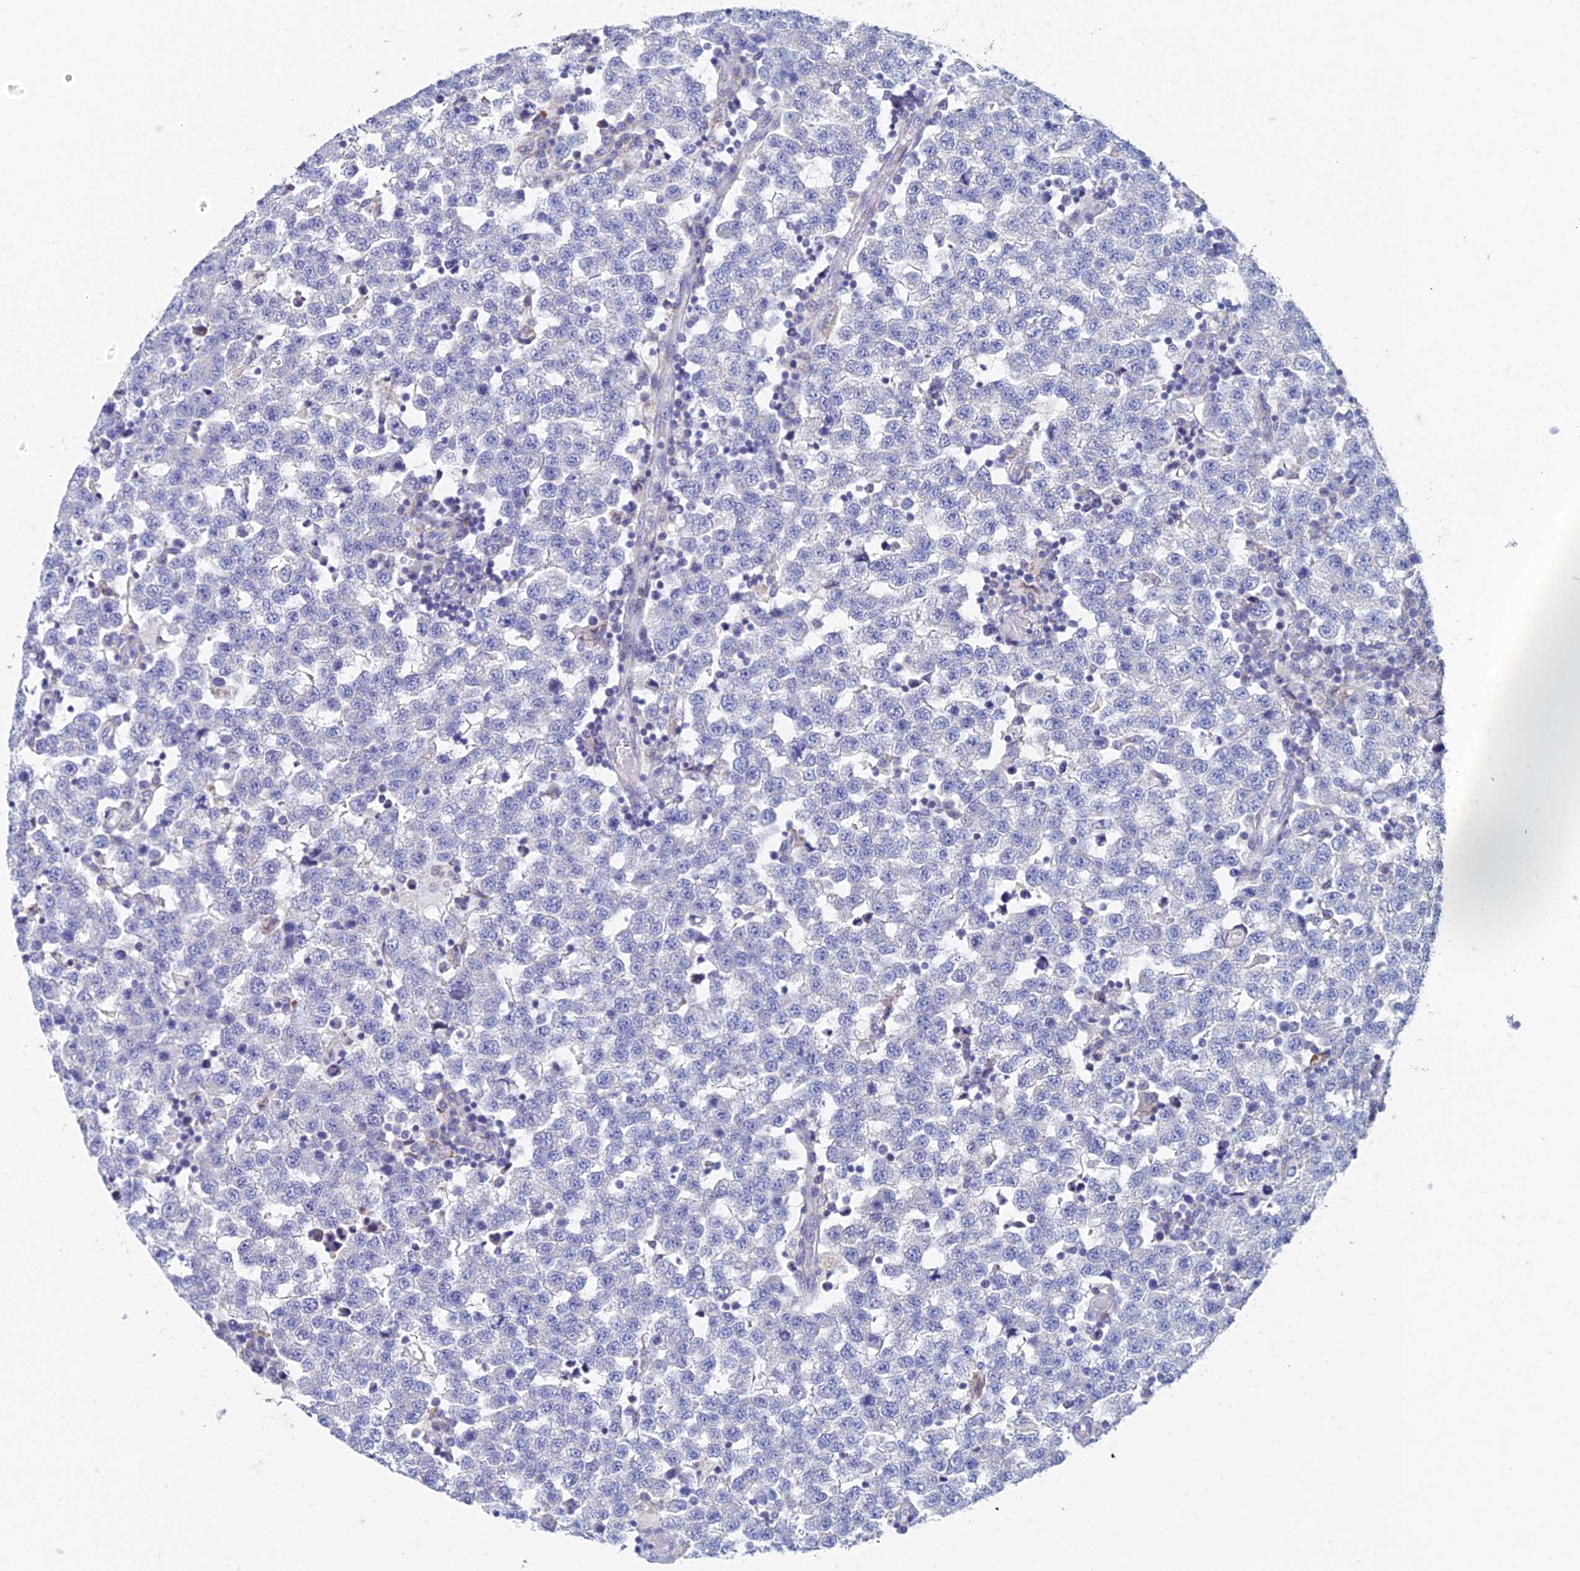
{"staining": {"intensity": "negative", "quantity": "none", "location": "none"}, "tissue": "testis cancer", "cell_type": "Tumor cells", "image_type": "cancer", "snomed": [{"axis": "morphology", "description": "Seminoma, NOS"}, {"axis": "topography", "description": "Testis"}], "caption": "The photomicrograph exhibits no significant staining in tumor cells of testis cancer.", "gene": "ACSM1", "patient": {"sex": "male", "age": 34}}